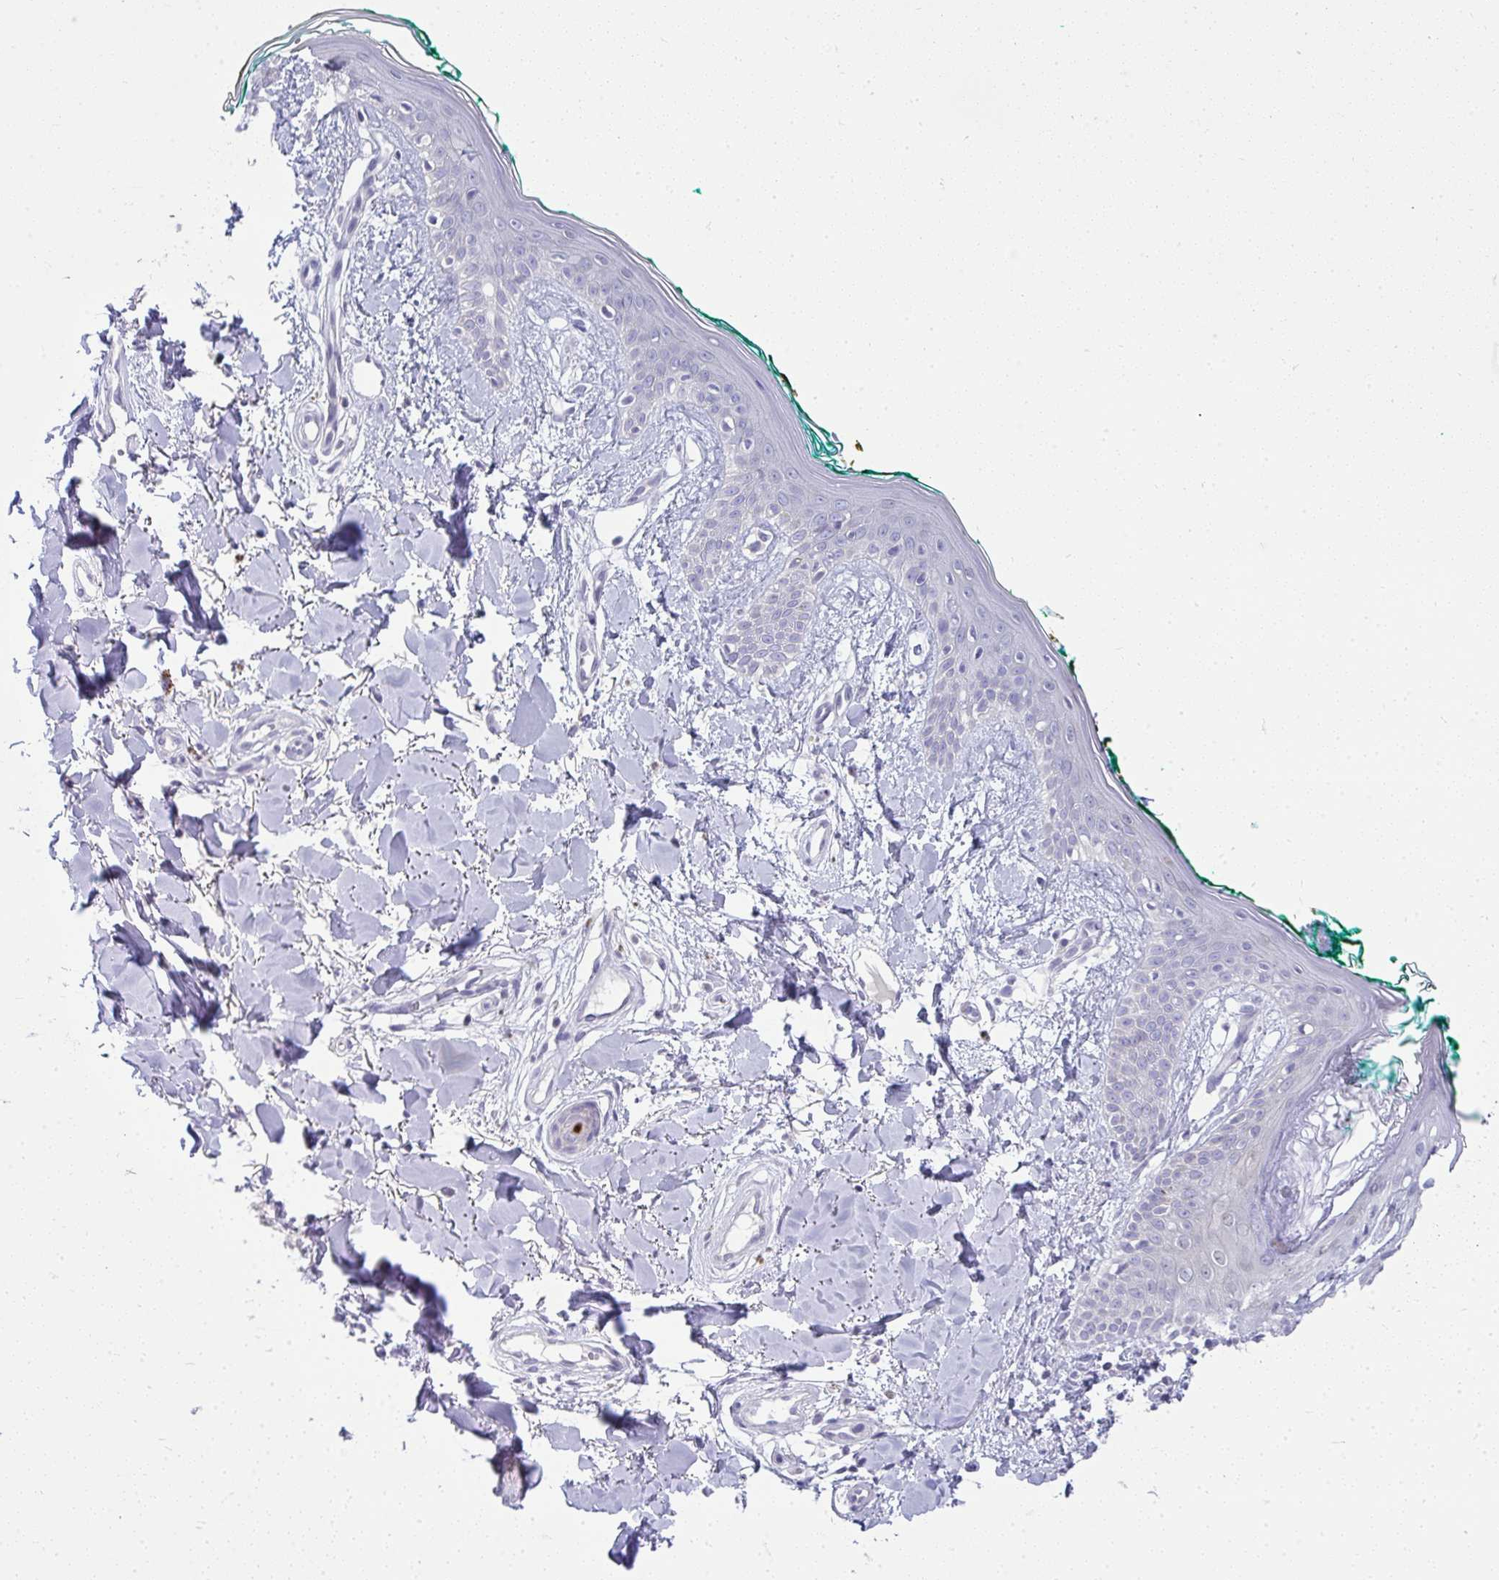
{"staining": {"intensity": "negative", "quantity": "none", "location": "none"}, "tissue": "skin", "cell_type": "Fibroblasts", "image_type": "normal", "snomed": [{"axis": "morphology", "description": "Normal tissue, NOS"}, {"axis": "topography", "description": "Skin"}], "caption": "DAB immunohistochemical staining of benign human skin shows no significant staining in fibroblasts.", "gene": "VPS4B", "patient": {"sex": "female", "age": 34}}